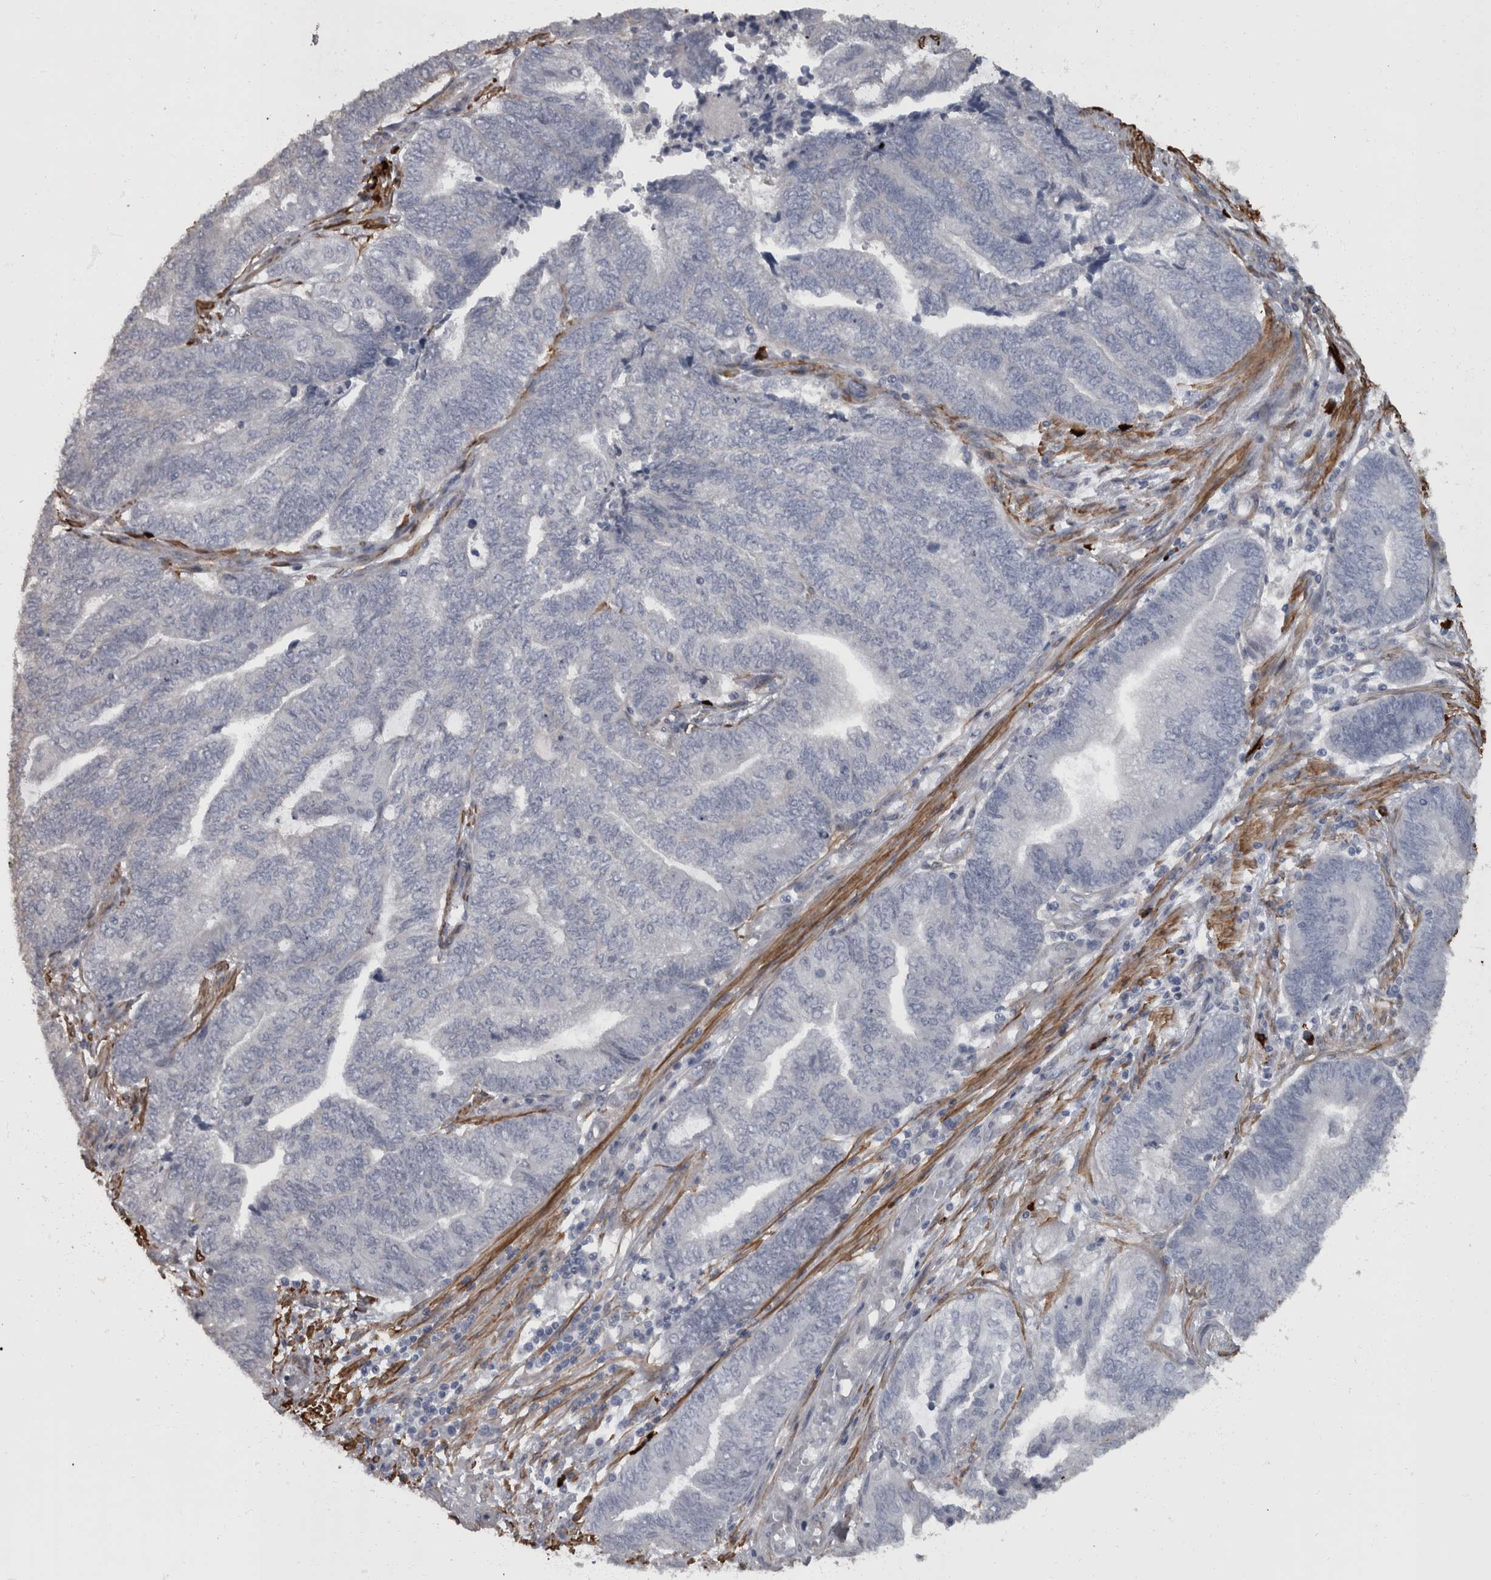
{"staining": {"intensity": "negative", "quantity": "none", "location": "none"}, "tissue": "endometrial cancer", "cell_type": "Tumor cells", "image_type": "cancer", "snomed": [{"axis": "morphology", "description": "Adenocarcinoma, NOS"}, {"axis": "topography", "description": "Uterus"}, {"axis": "topography", "description": "Endometrium"}], "caption": "This is an immunohistochemistry (IHC) micrograph of human endometrial cancer (adenocarcinoma). There is no expression in tumor cells.", "gene": "MASTL", "patient": {"sex": "female", "age": 70}}